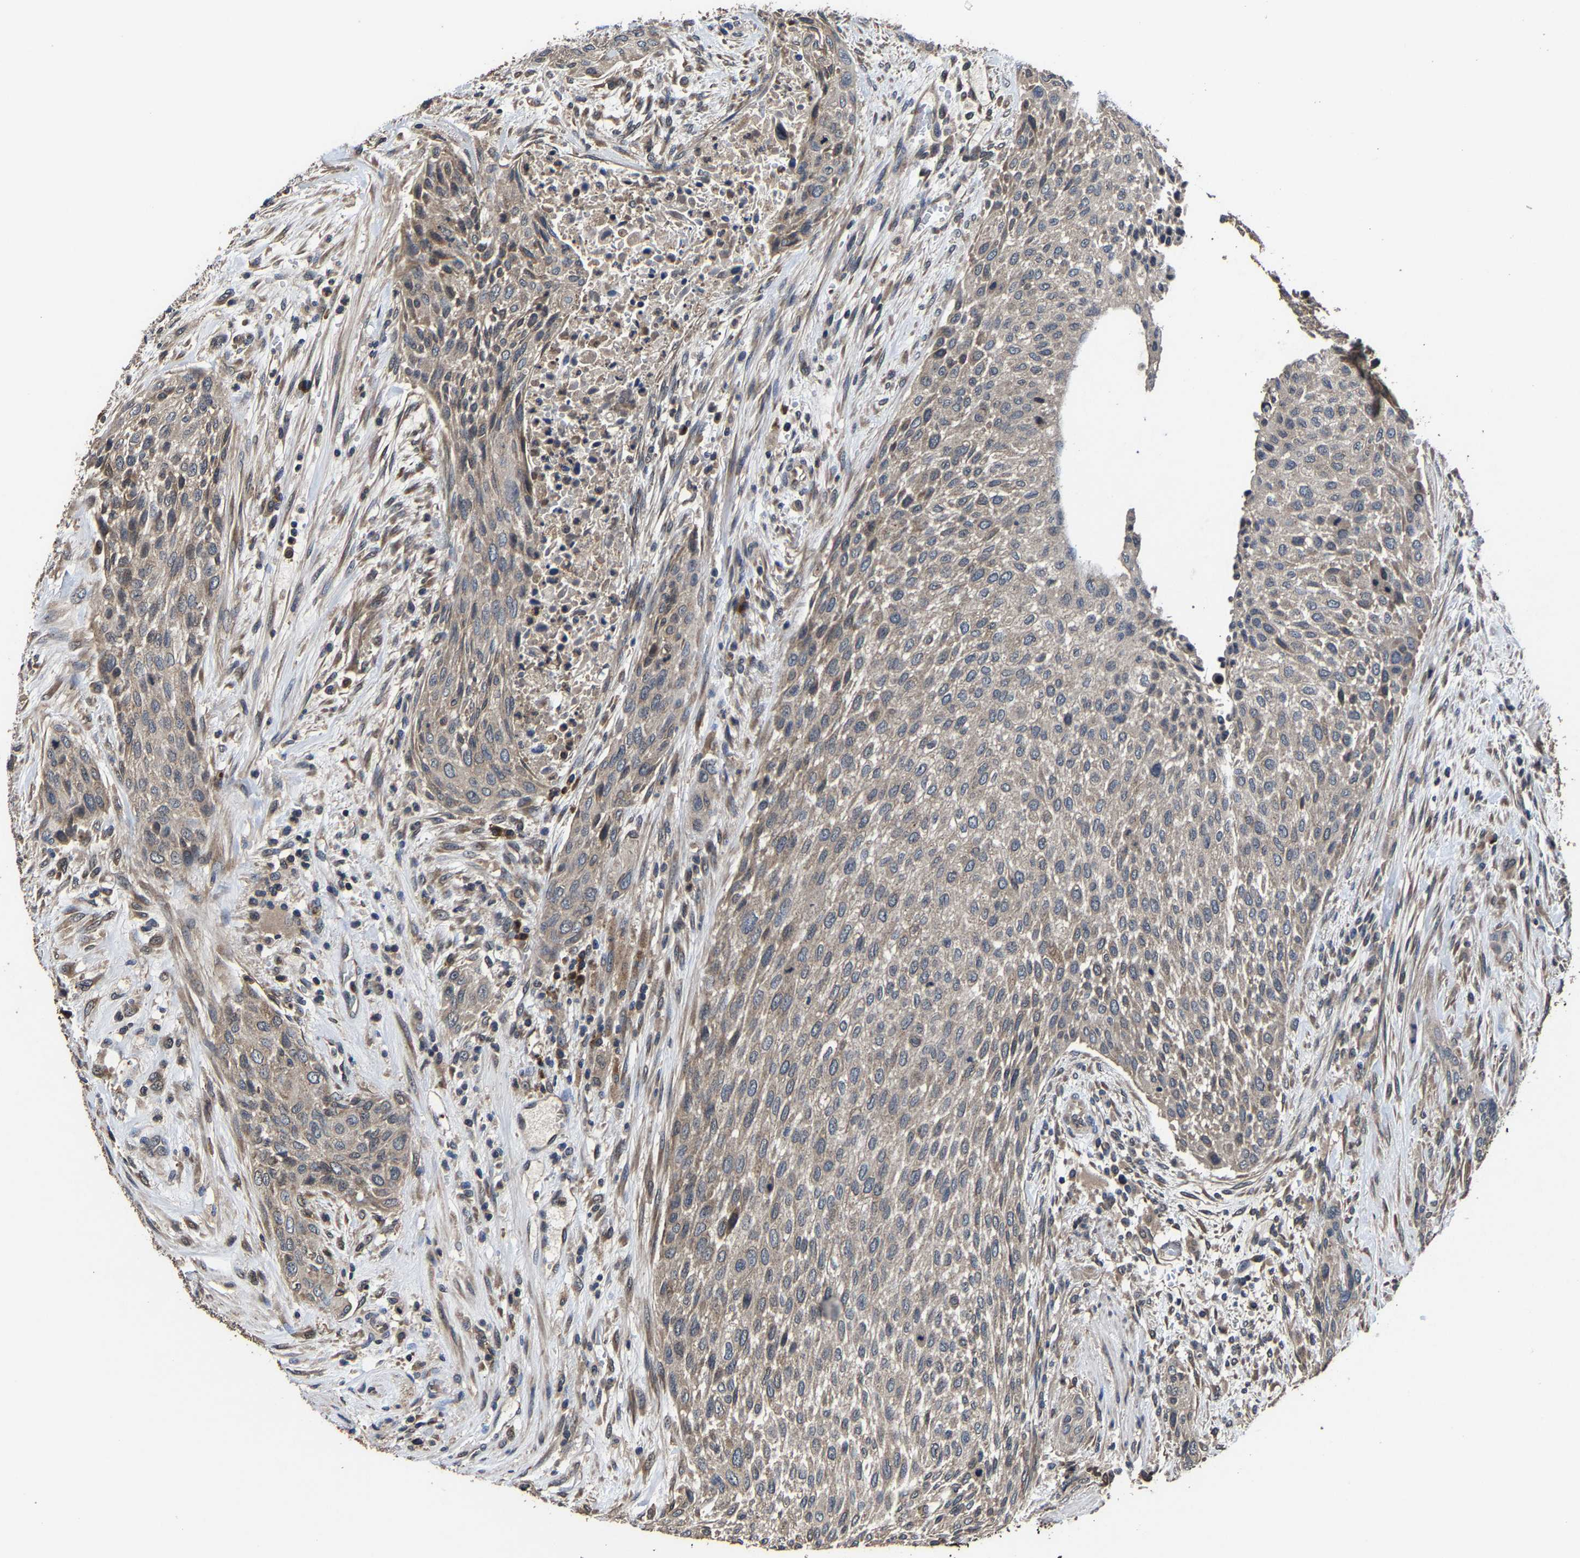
{"staining": {"intensity": "weak", "quantity": ">75%", "location": "cytoplasmic/membranous"}, "tissue": "urothelial cancer", "cell_type": "Tumor cells", "image_type": "cancer", "snomed": [{"axis": "morphology", "description": "Urothelial carcinoma, Low grade"}, {"axis": "morphology", "description": "Urothelial carcinoma, High grade"}, {"axis": "topography", "description": "Urinary bladder"}], "caption": "Urothelial carcinoma (low-grade) stained with DAB immunohistochemistry (IHC) demonstrates low levels of weak cytoplasmic/membranous positivity in approximately >75% of tumor cells.", "gene": "EBAG9", "patient": {"sex": "male", "age": 35}}